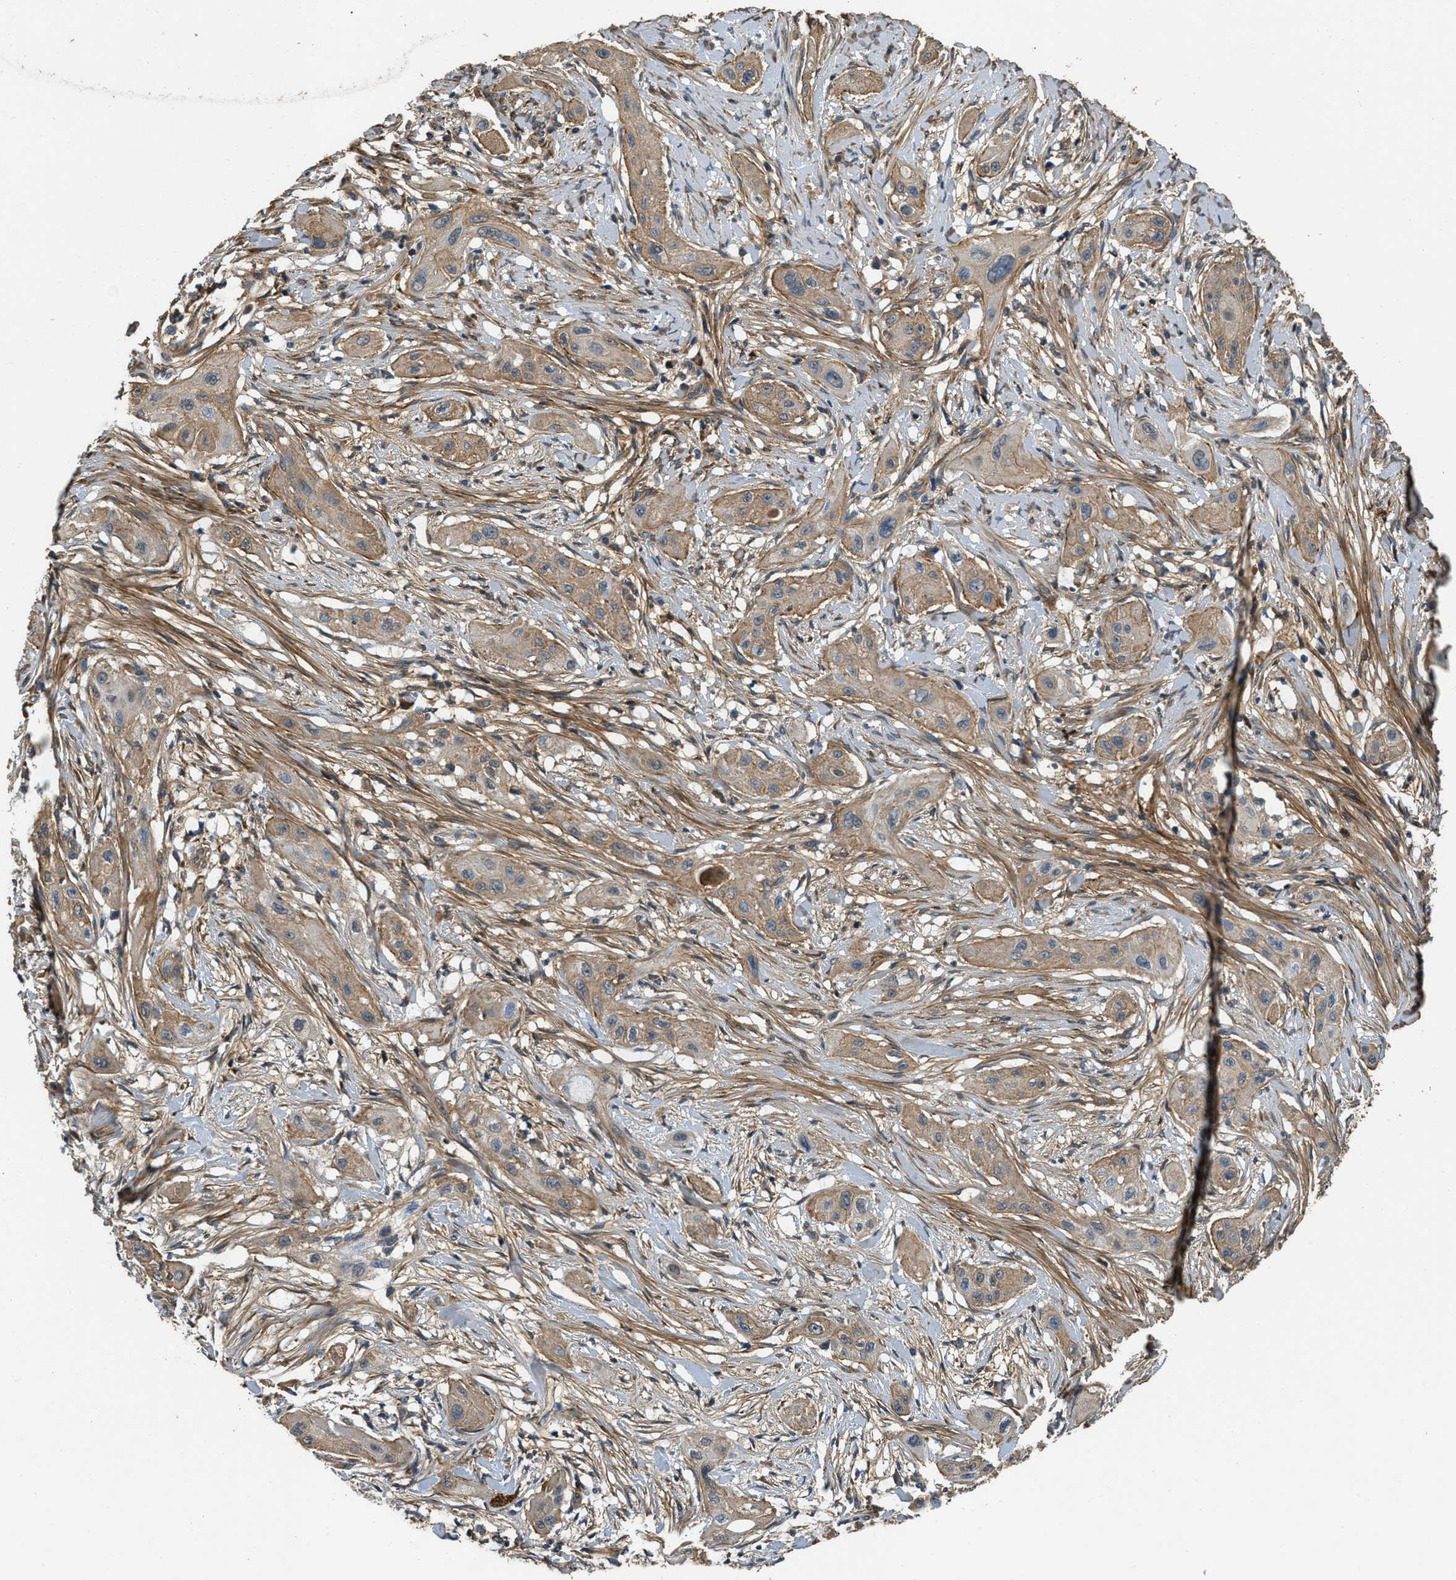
{"staining": {"intensity": "weak", "quantity": ">75%", "location": "cytoplasmic/membranous"}, "tissue": "lung cancer", "cell_type": "Tumor cells", "image_type": "cancer", "snomed": [{"axis": "morphology", "description": "Squamous cell carcinoma, NOS"}, {"axis": "topography", "description": "Lung"}], "caption": "Immunohistochemical staining of human lung cancer exhibits low levels of weak cytoplasmic/membranous protein staining in about >75% of tumor cells.", "gene": "THBS2", "patient": {"sex": "female", "age": 47}}